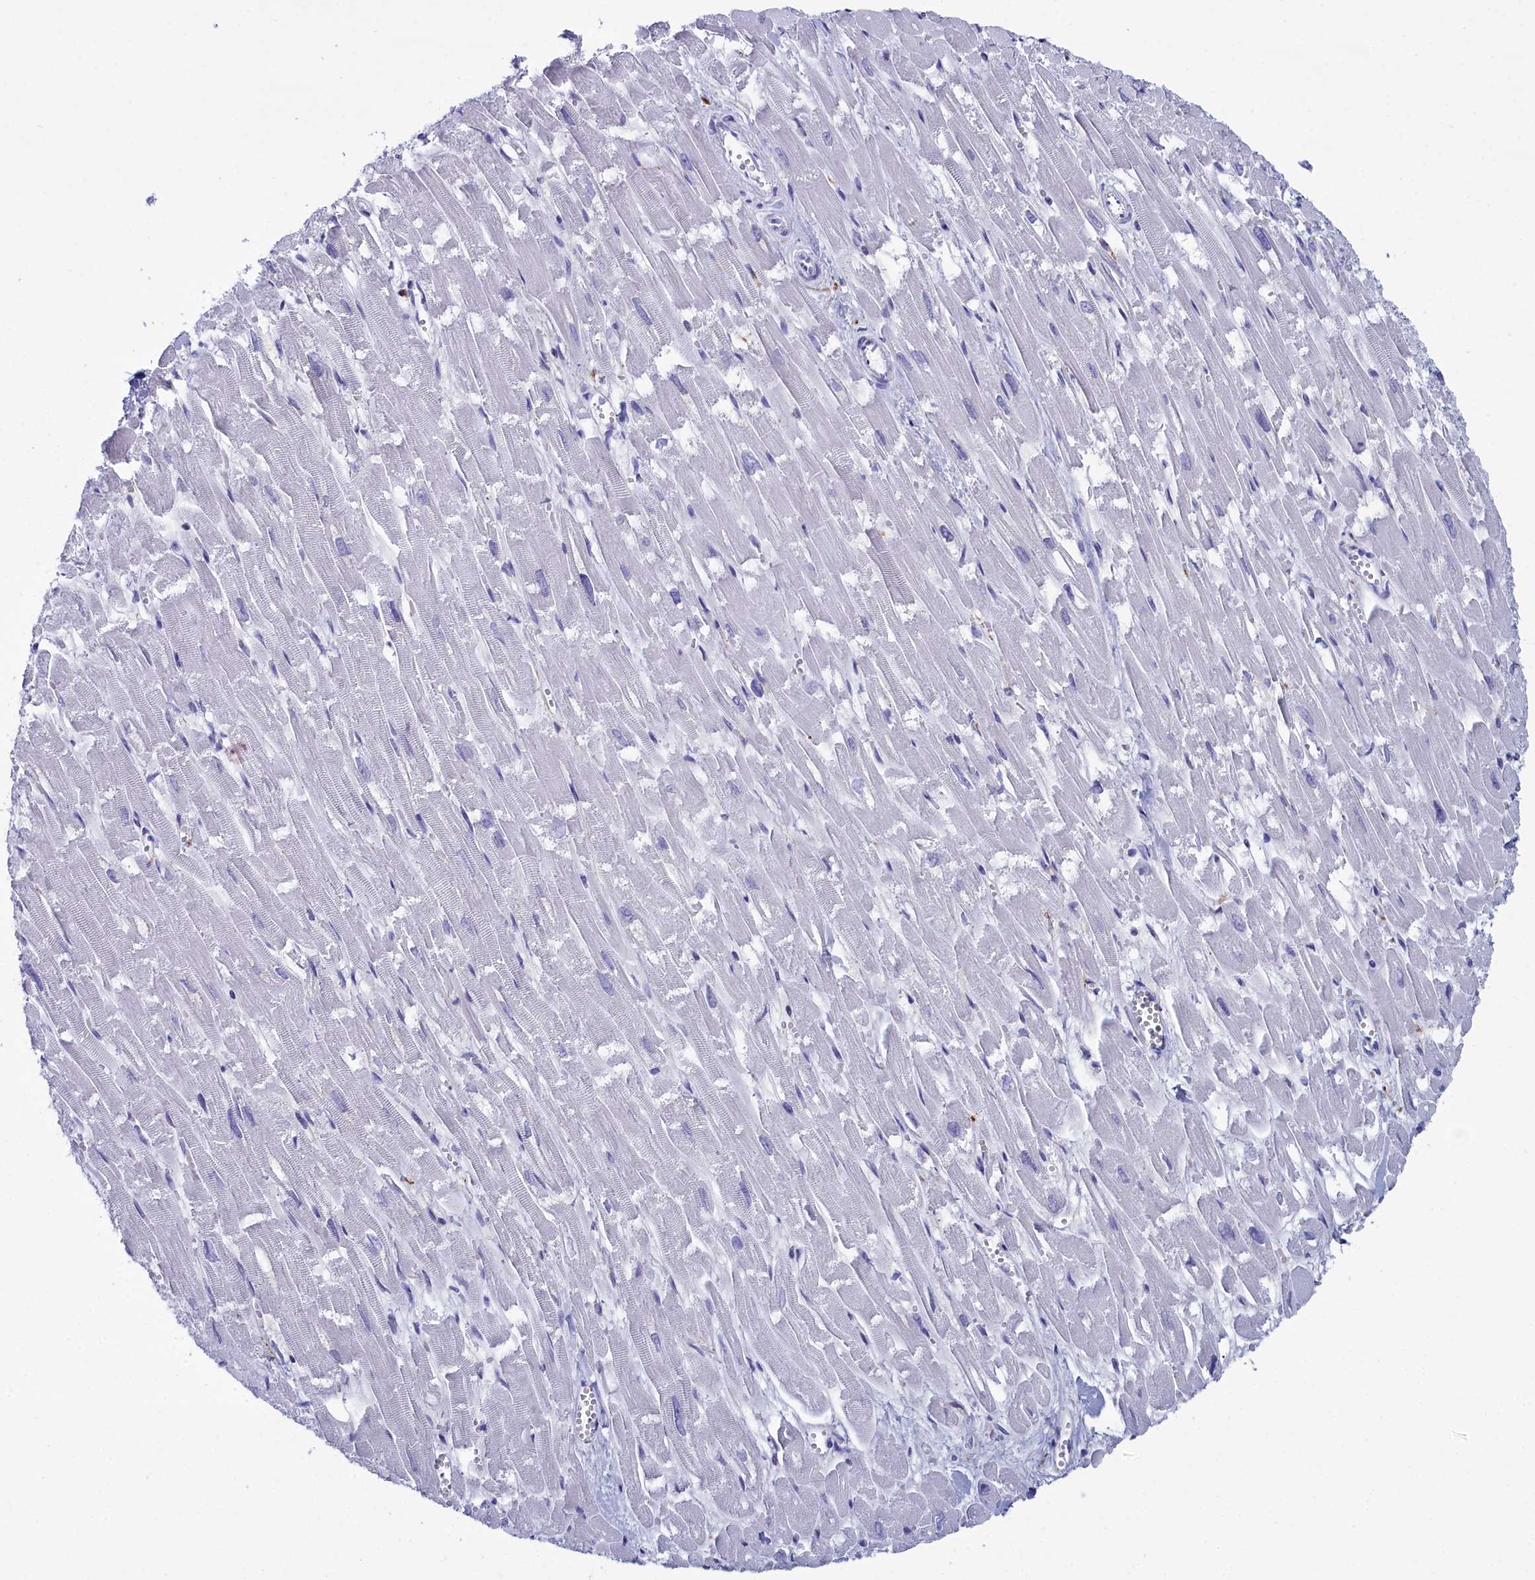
{"staining": {"intensity": "negative", "quantity": "none", "location": "none"}, "tissue": "heart muscle", "cell_type": "Cardiomyocytes", "image_type": "normal", "snomed": [{"axis": "morphology", "description": "Normal tissue, NOS"}, {"axis": "topography", "description": "Heart"}], "caption": "Cardiomyocytes show no significant positivity in benign heart muscle. (DAB immunohistochemistry visualized using brightfield microscopy, high magnification).", "gene": "MAP6", "patient": {"sex": "male", "age": 54}}